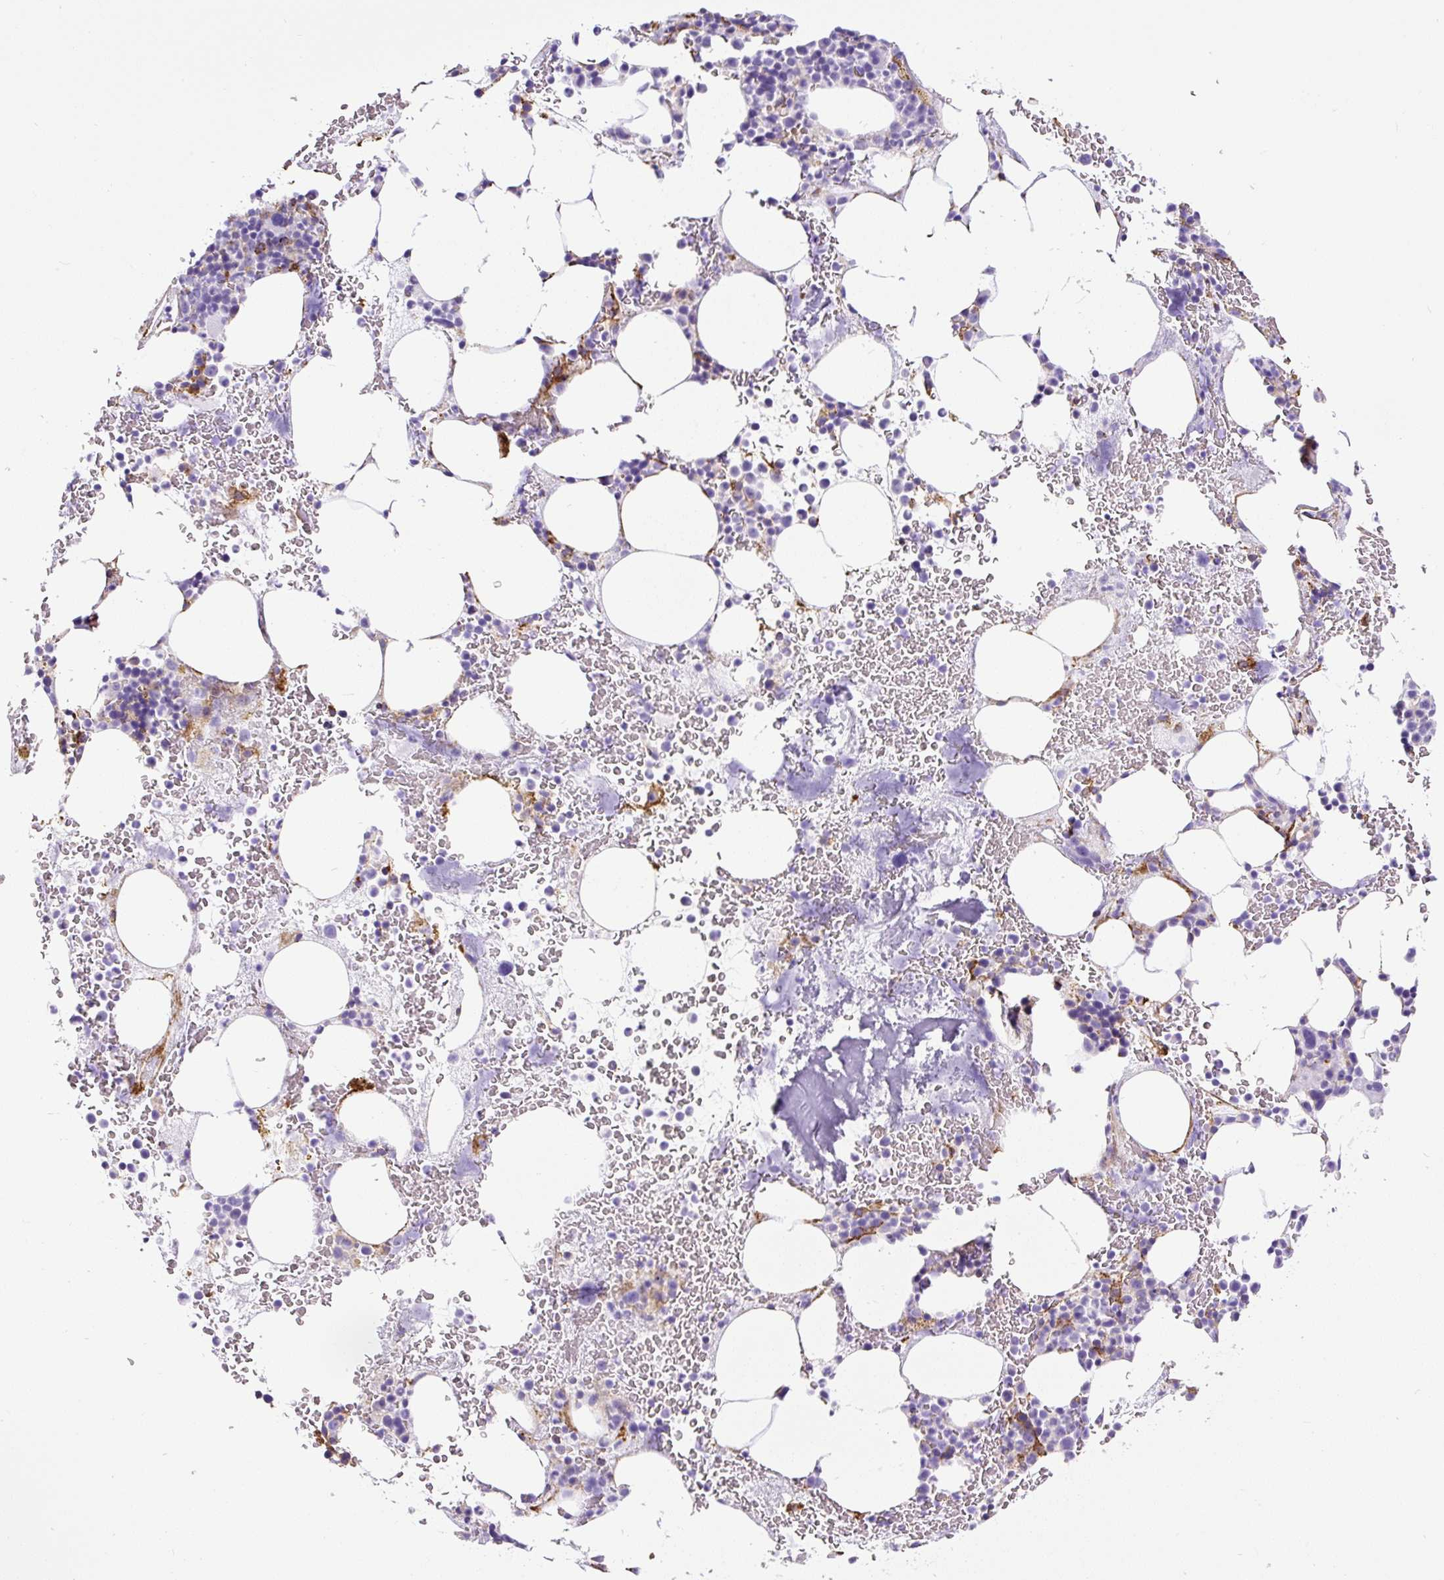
{"staining": {"intensity": "strong", "quantity": "<25%", "location": "cytoplasmic/membranous"}, "tissue": "bone marrow", "cell_type": "Hematopoietic cells", "image_type": "normal", "snomed": [{"axis": "morphology", "description": "Normal tissue, NOS"}, {"axis": "topography", "description": "Bone marrow"}], "caption": "Brown immunohistochemical staining in normal human bone marrow displays strong cytoplasmic/membranous expression in about <25% of hematopoietic cells.", "gene": "HLA", "patient": {"sex": "male", "age": 62}}